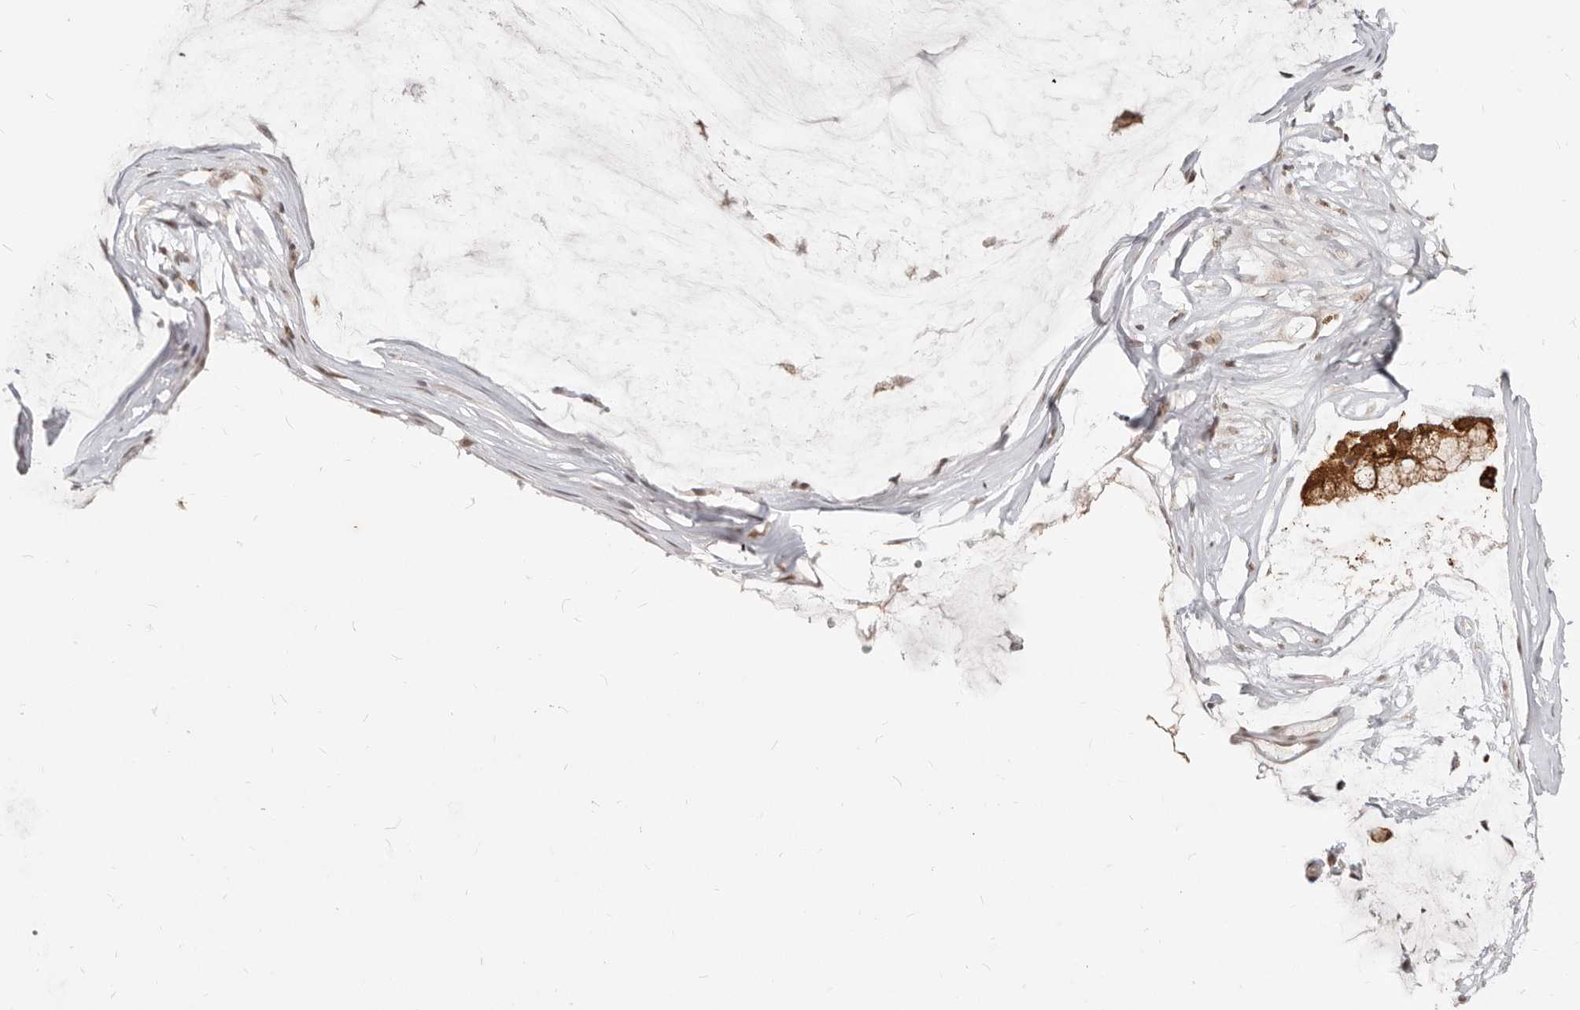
{"staining": {"intensity": "moderate", "quantity": ">75%", "location": "cytoplasmic/membranous"}, "tissue": "ovarian cancer", "cell_type": "Tumor cells", "image_type": "cancer", "snomed": [{"axis": "morphology", "description": "Cystadenocarcinoma, mucinous, NOS"}, {"axis": "topography", "description": "Ovary"}], "caption": "Brown immunohistochemical staining in human ovarian cancer (mucinous cystadenocarcinoma) reveals moderate cytoplasmic/membranous positivity in approximately >75% of tumor cells.", "gene": "RFC2", "patient": {"sex": "female", "age": 39}}